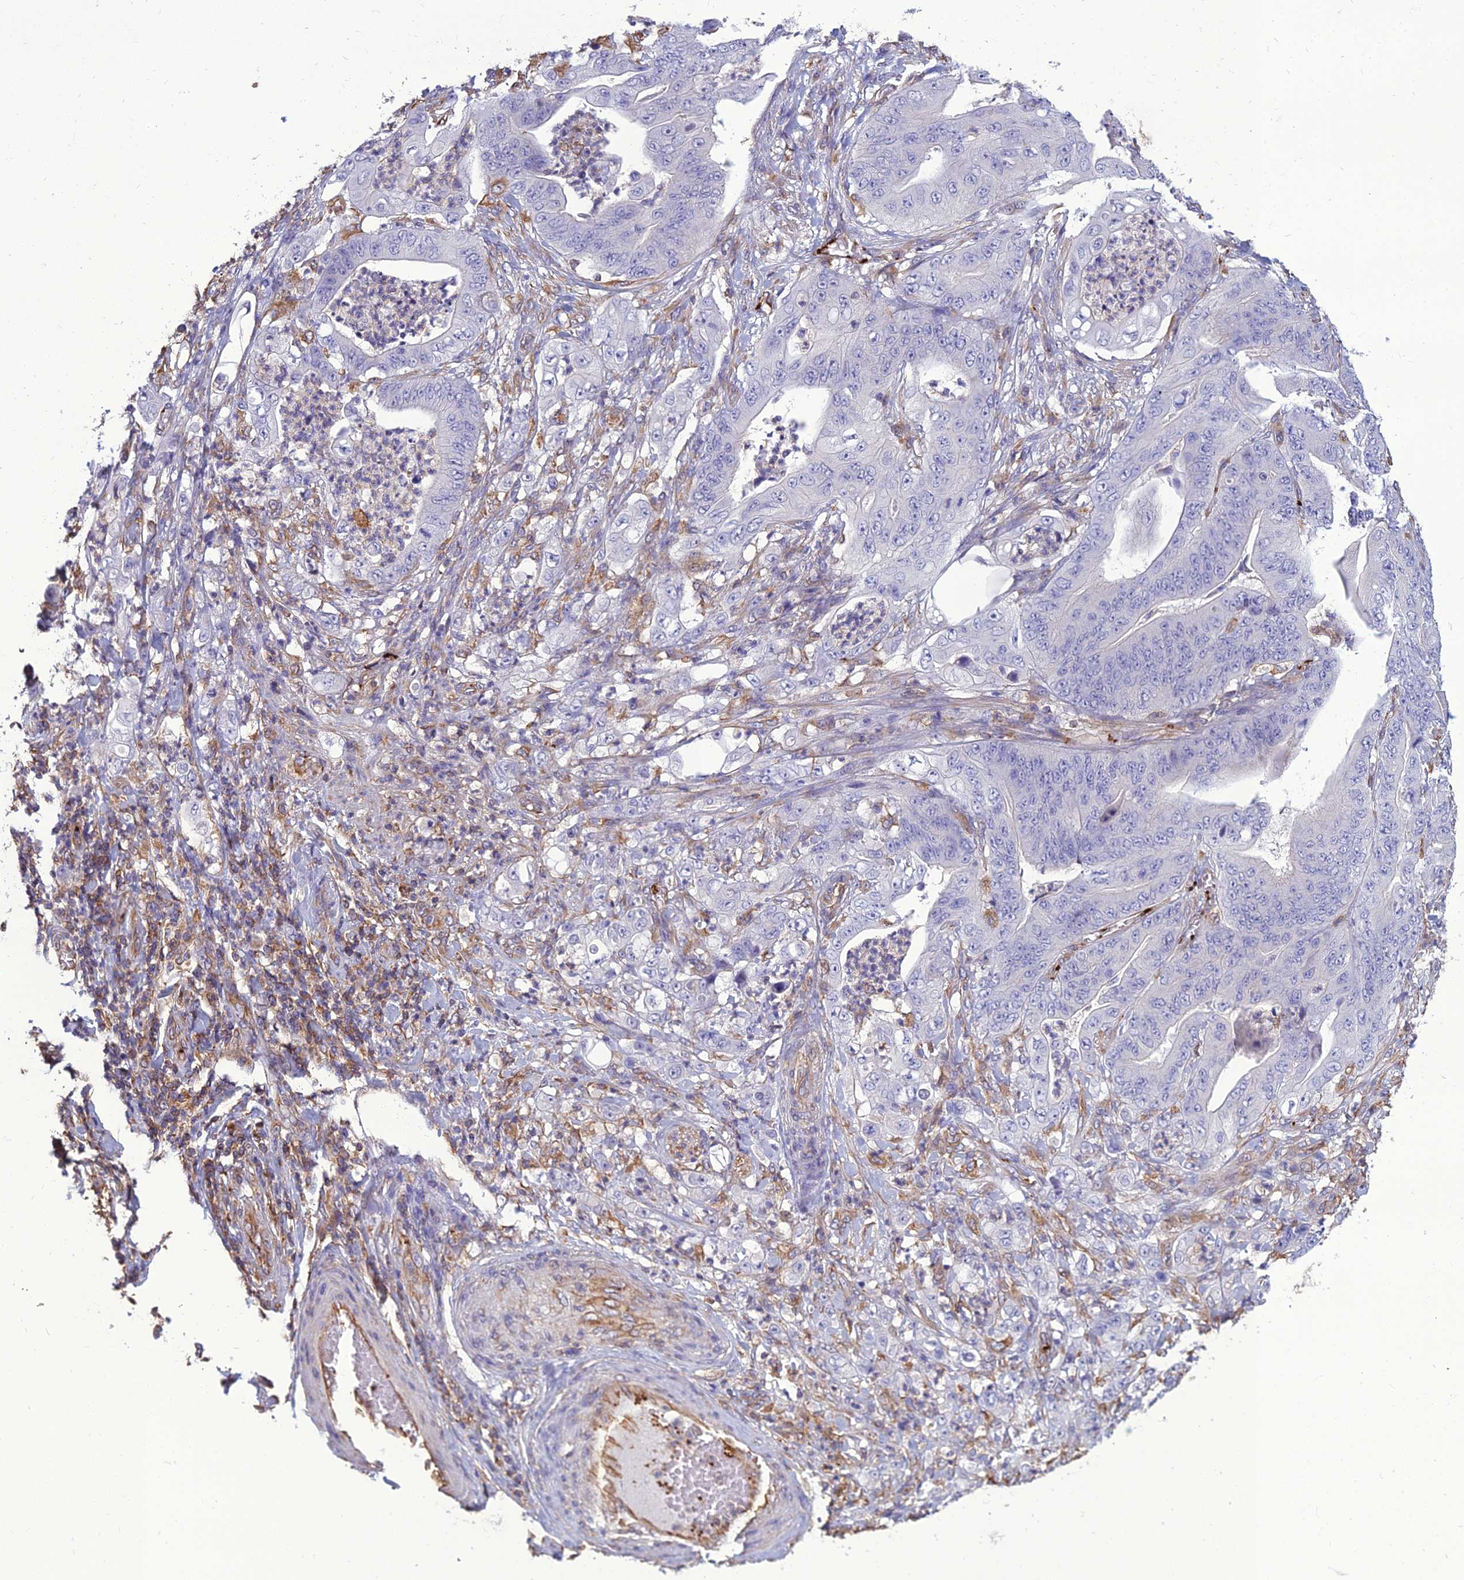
{"staining": {"intensity": "negative", "quantity": "none", "location": "none"}, "tissue": "stomach cancer", "cell_type": "Tumor cells", "image_type": "cancer", "snomed": [{"axis": "morphology", "description": "Adenocarcinoma, NOS"}, {"axis": "topography", "description": "Stomach"}], "caption": "The image reveals no staining of tumor cells in stomach cancer.", "gene": "PSMD11", "patient": {"sex": "female", "age": 73}}